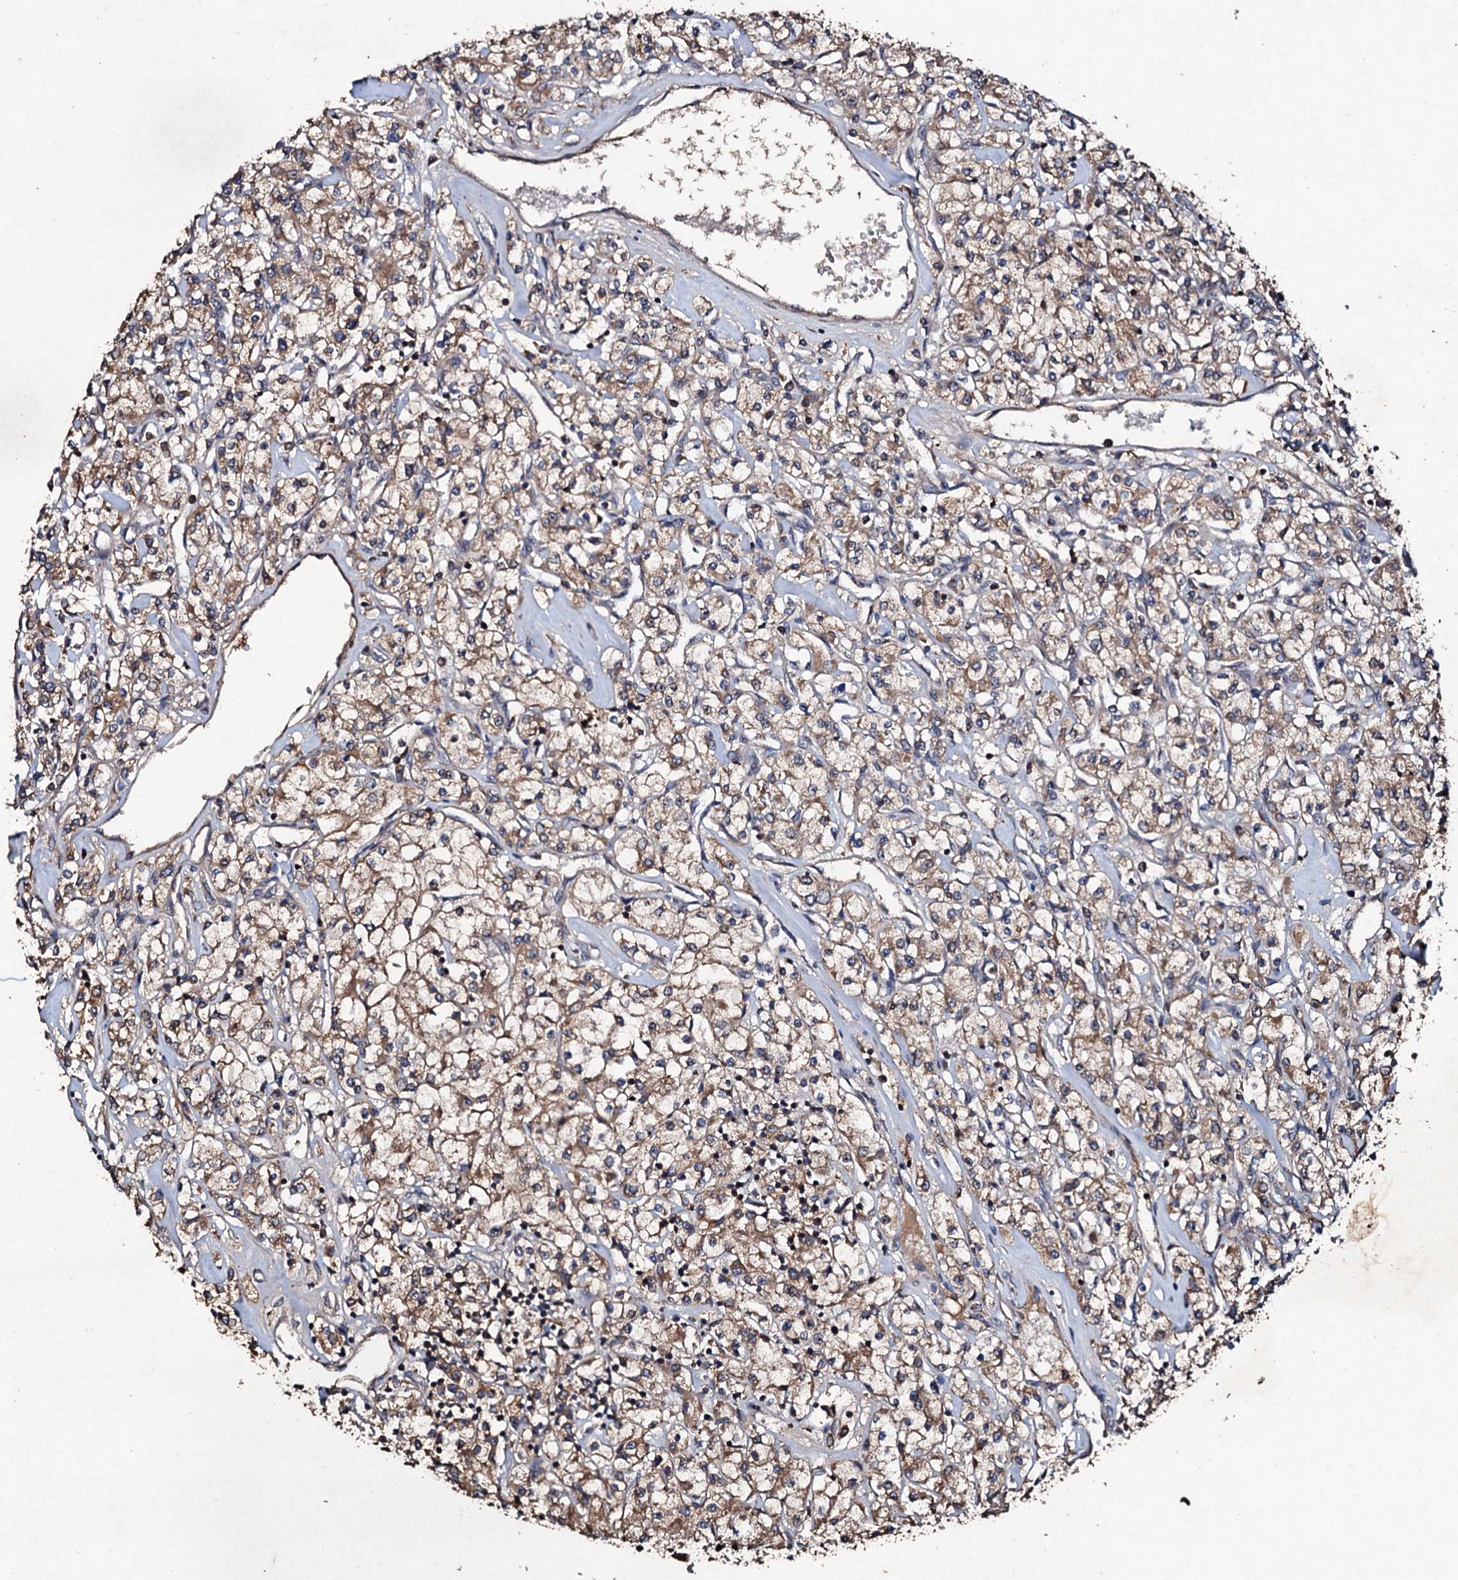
{"staining": {"intensity": "moderate", "quantity": ">75%", "location": "cytoplasmic/membranous"}, "tissue": "renal cancer", "cell_type": "Tumor cells", "image_type": "cancer", "snomed": [{"axis": "morphology", "description": "Adenocarcinoma, NOS"}, {"axis": "topography", "description": "Kidney"}], "caption": "Renal cancer (adenocarcinoma) stained for a protein shows moderate cytoplasmic/membranous positivity in tumor cells.", "gene": "KERA", "patient": {"sex": "female", "age": 59}}